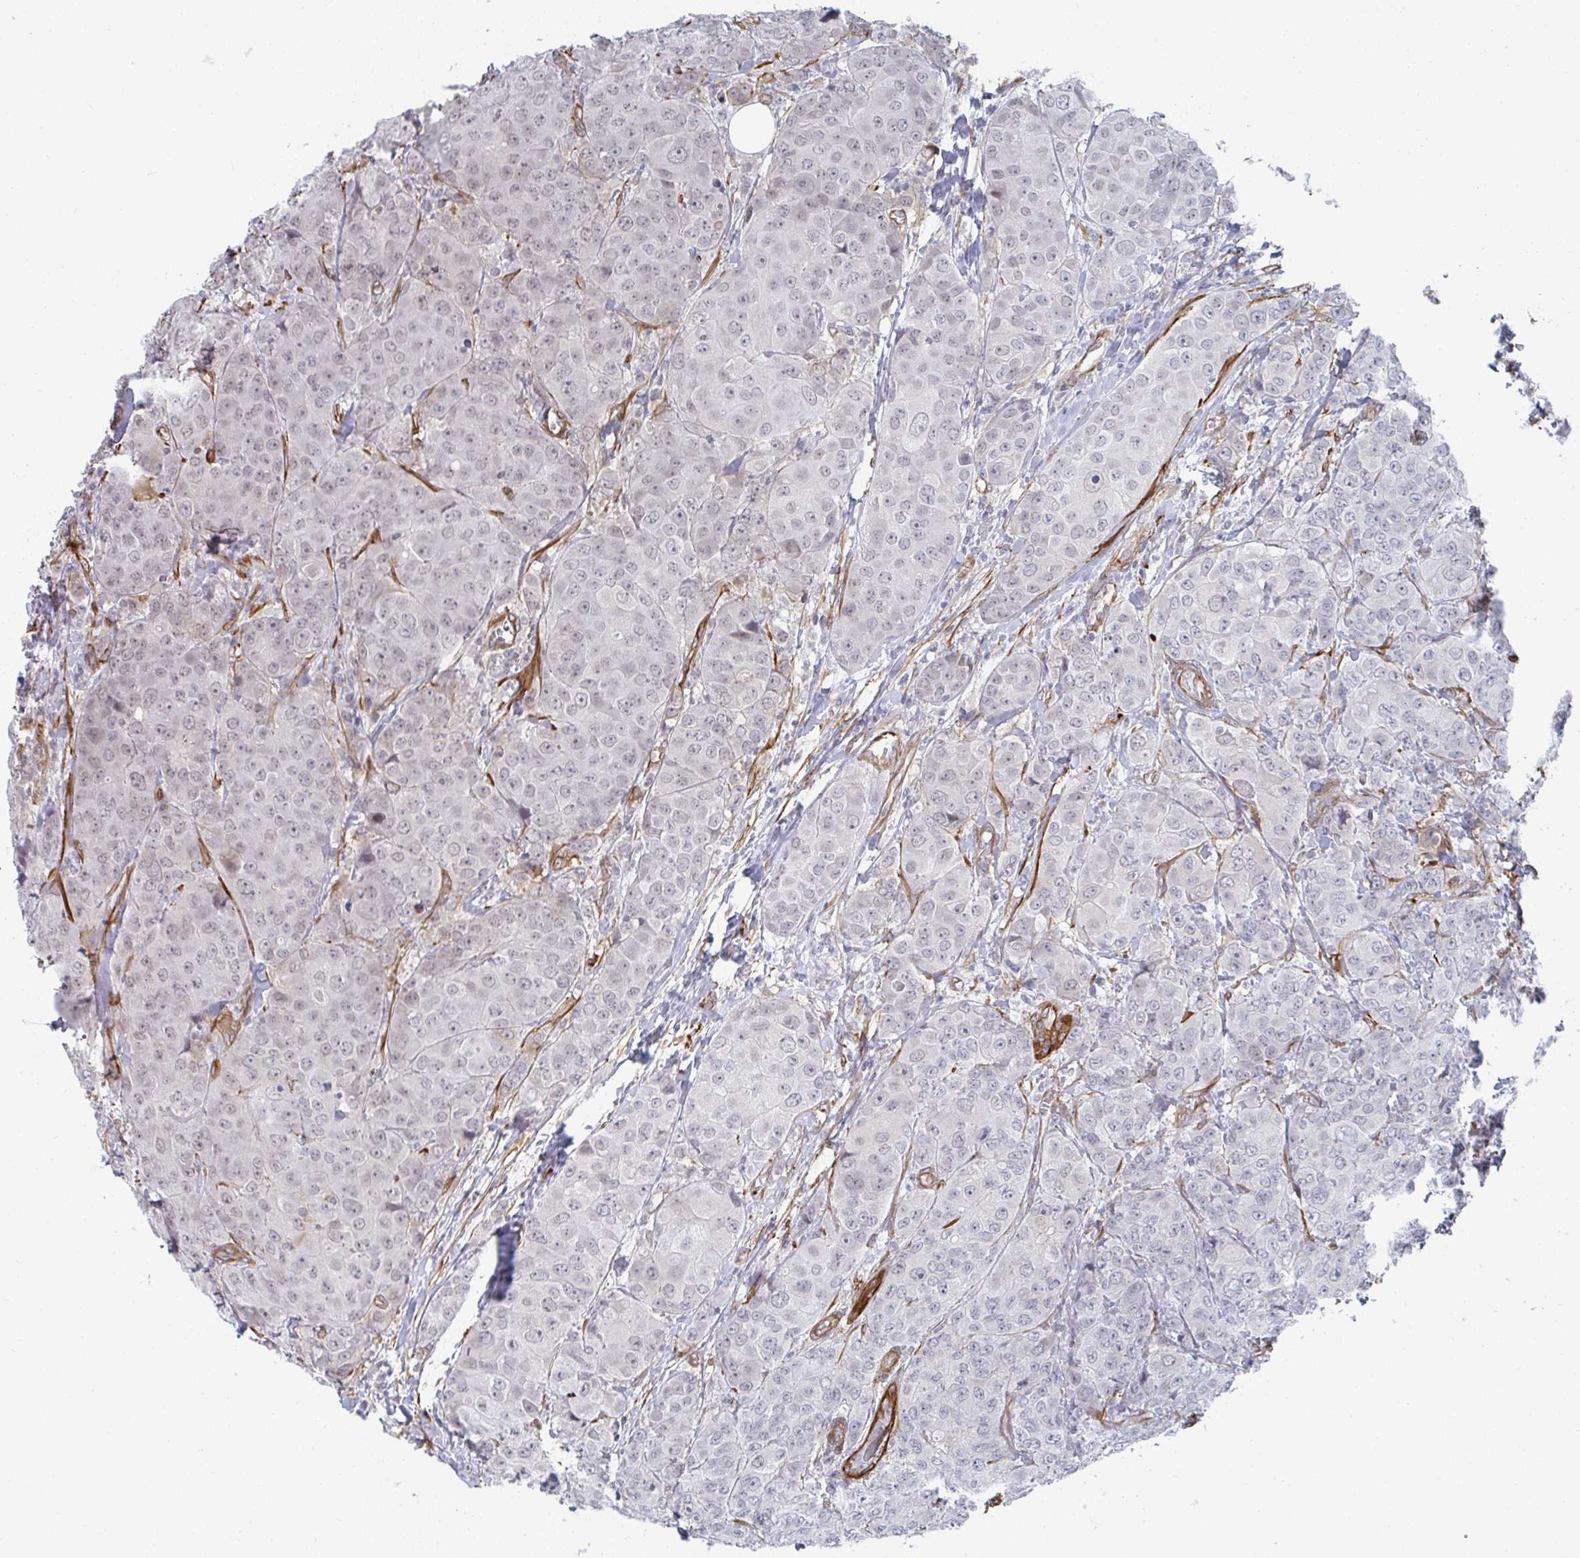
{"staining": {"intensity": "negative", "quantity": "none", "location": "none"}, "tissue": "breast cancer", "cell_type": "Tumor cells", "image_type": "cancer", "snomed": [{"axis": "morphology", "description": "Duct carcinoma"}, {"axis": "topography", "description": "Breast"}], "caption": "A histopathology image of breast cancer stained for a protein shows no brown staining in tumor cells.", "gene": "NEURL4", "patient": {"sex": "female", "age": 43}}